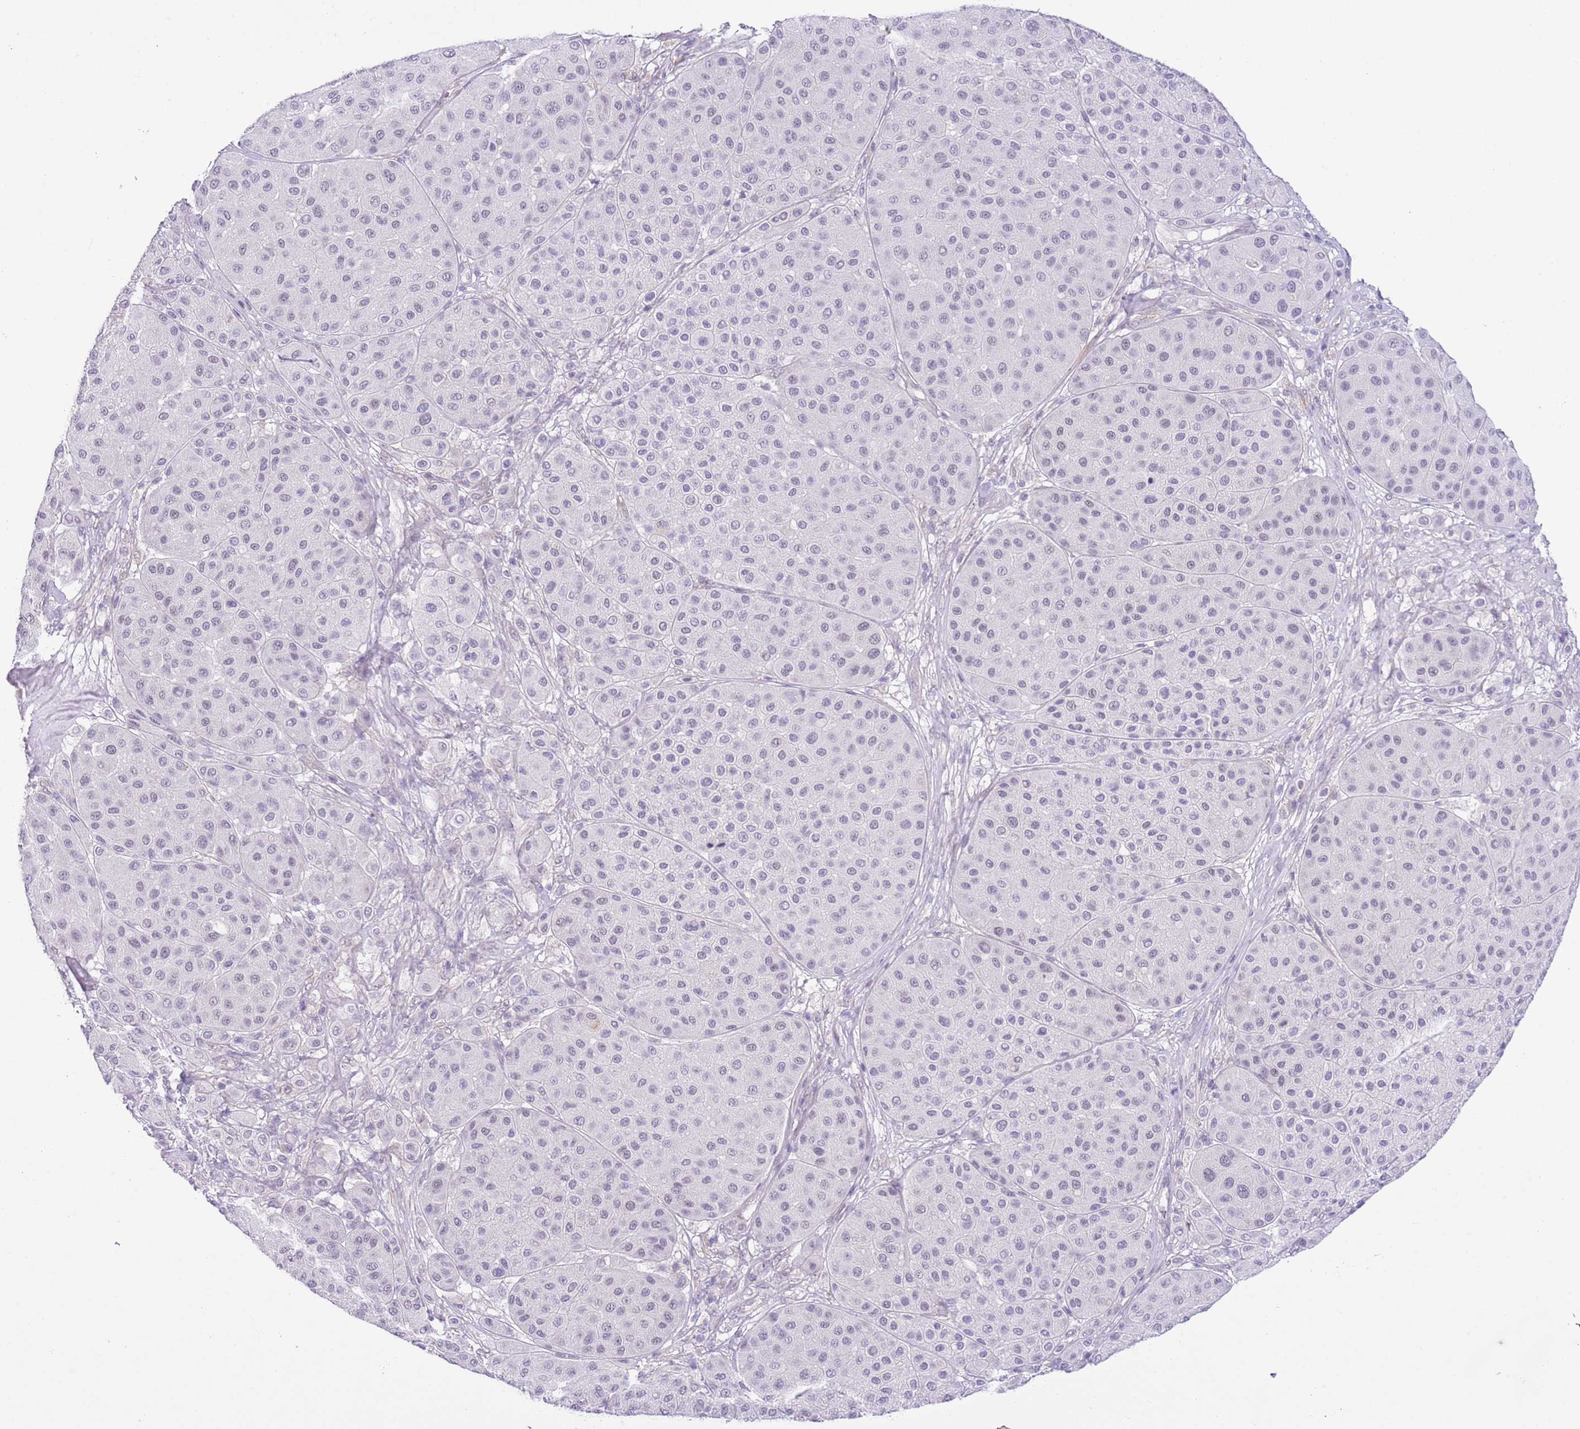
{"staining": {"intensity": "negative", "quantity": "none", "location": "none"}, "tissue": "melanoma", "cell_type": "Tumor cells", "image_type": "cancer", "snomed": [{"axis": "morphology", "description": "Malignant melanoma, Metastatic site"}, {"axis": "topography", "description": "Smooth muscle"}], "caption": "Immunohistochemistry (IHC) image of human melanoma stained for a protein (brown), which demonstrates no positivity in tumor cells.", "gene": "MIDN", "patient": {"sex": "male", "age": 41}}